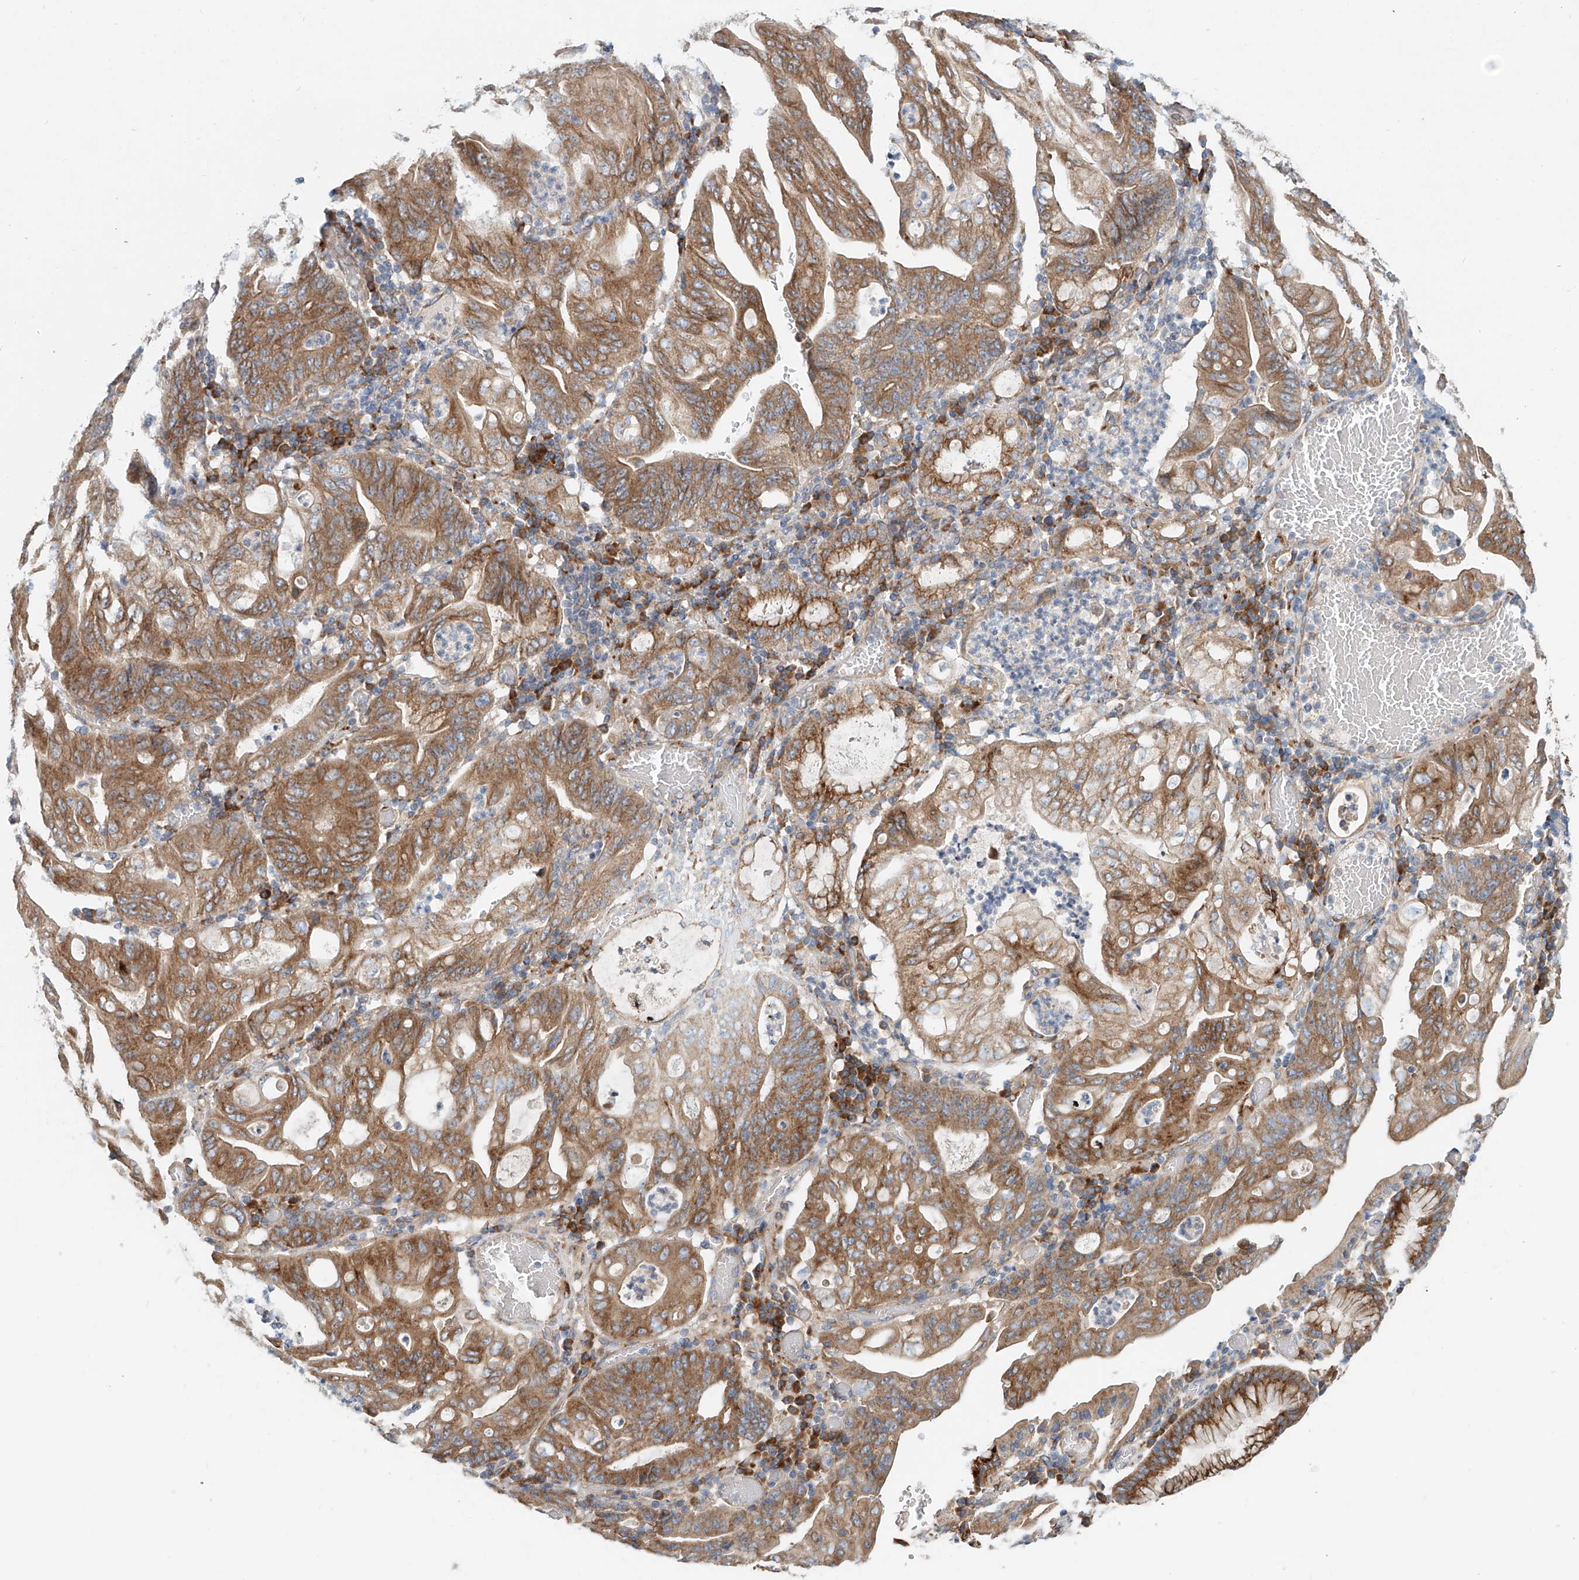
{"staining": {"intensity": "moderate", "quantity": ">75%", "location": "cytoplasmic/membranous"}, "tissue": "stomach cancer", "cell_type": "Tumor cells", "image_type": "cancer", "snomed": [{"axis": "morphology", "description": "Adenocarcinoma, NOS"}, {"axis": "topography", "description": "Stomach"}], "caption": "Immunohistochemistry (IHC) histopathology image of neoplastic tissue: stomach adenocarcinoma stained using immunohistochemistry (IHC) shows medium levels of moderate protein expression localized specifically in the cytoplasmic/membranous of tumor cells, appearing as a cytoplasmic/membranous brown color.", "gene": "SNAP29", "patient": {"sex": "female", "age": 73}}